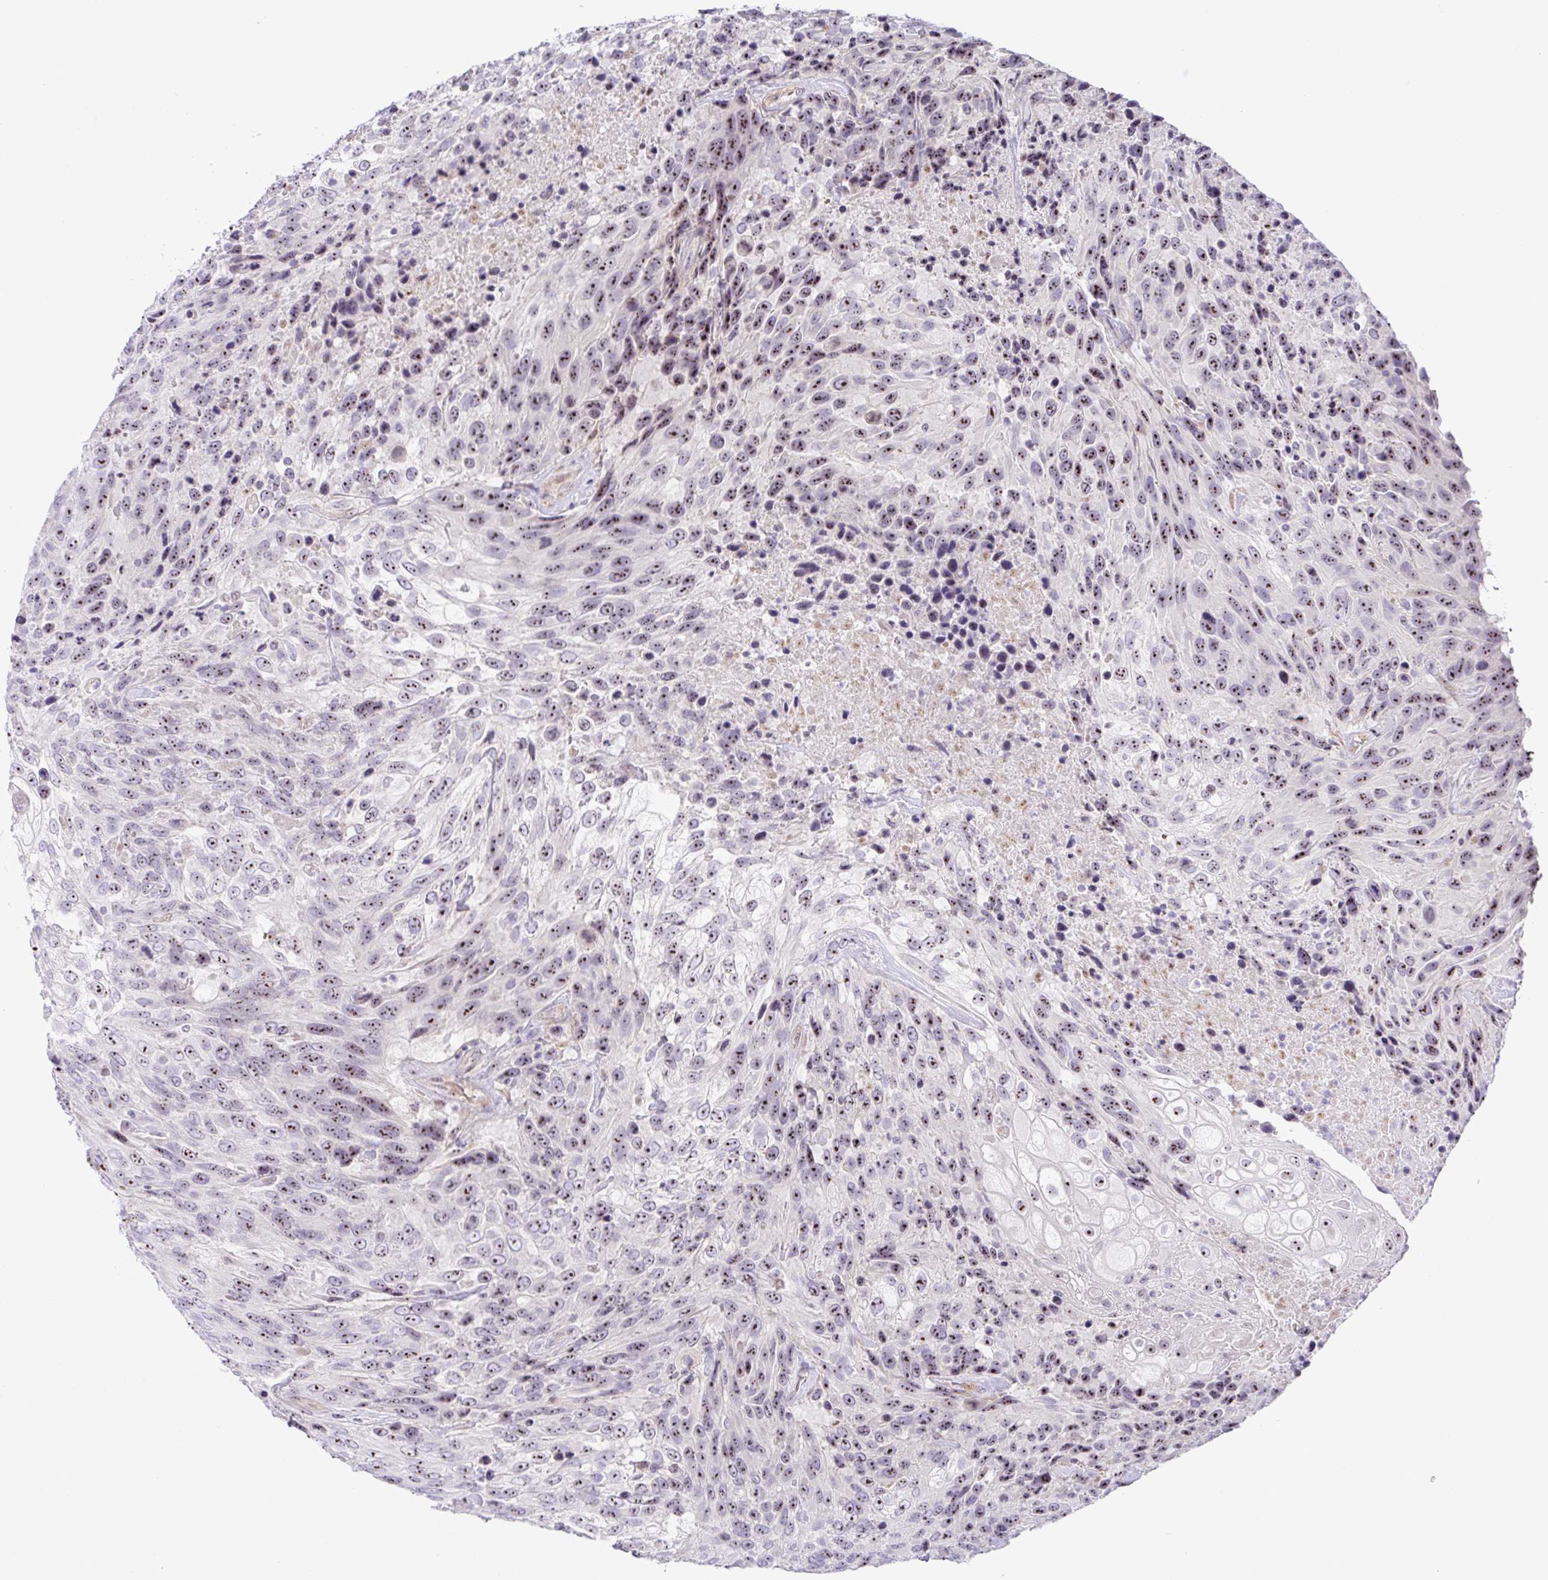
{"staining": {"intensity": "strong", "quantity": ">75%", "location": "nuclear"}, "tissue": "urothelial cancer", "cell_type": "Tumor cells", "image_type": "cancer", "snomed": [{"axis": "morphology", "description": "Urothelial carcinoma, High grade"}, {"axis": "topography", "description": "Urinary bladder"}], "caption": "Protein analysis of urothelial cancer tissue displays strong nuclear expression in approximately >75% of tumor cells.", "gene": "MXRA8", "patient": {"sex": "female", "age": 70}}